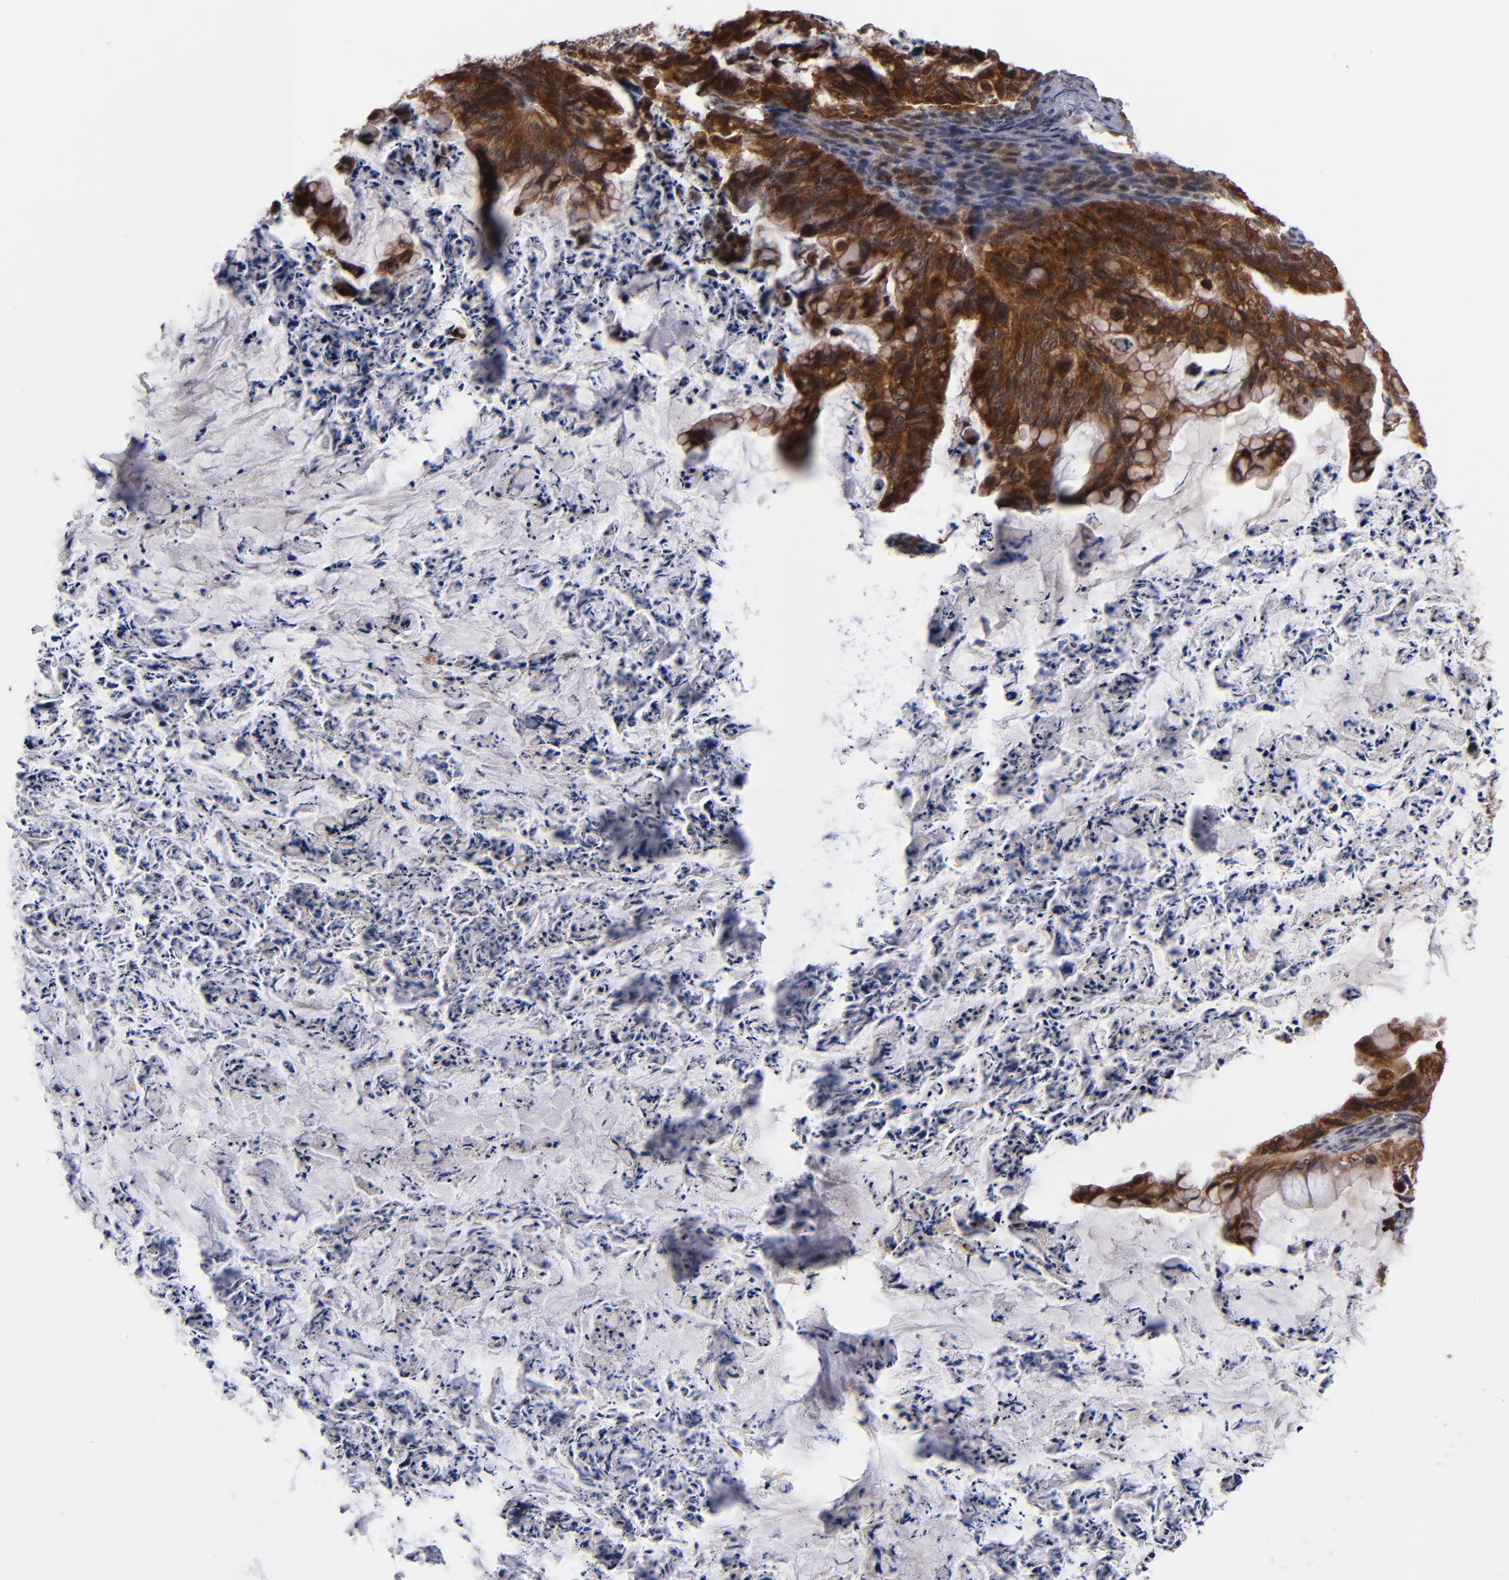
{"staining": {"intensity": "strong", "quantity": ">75%", "location": "cytoplasmic/membranous"}, "tissue": "ovarian cancer", "cell_type": "Tumor cells", "image_type": "cancer", "snomed": [{"axis": "morphology", "description": "Cystadenocarcinoma, mucinous, NOS"}, {"axis": "topography", "description": "Ovary"}], "caption": "This image exhibits immunohistochemistry (IHC) staining of human ovarian mucinous cystadenocarcinoma, with high strong cytoplasmic/membranous positivity in approximately >75% of tumor cells.", "gene": "ALG13", "patient": {"sex": "female", "age": 36}}